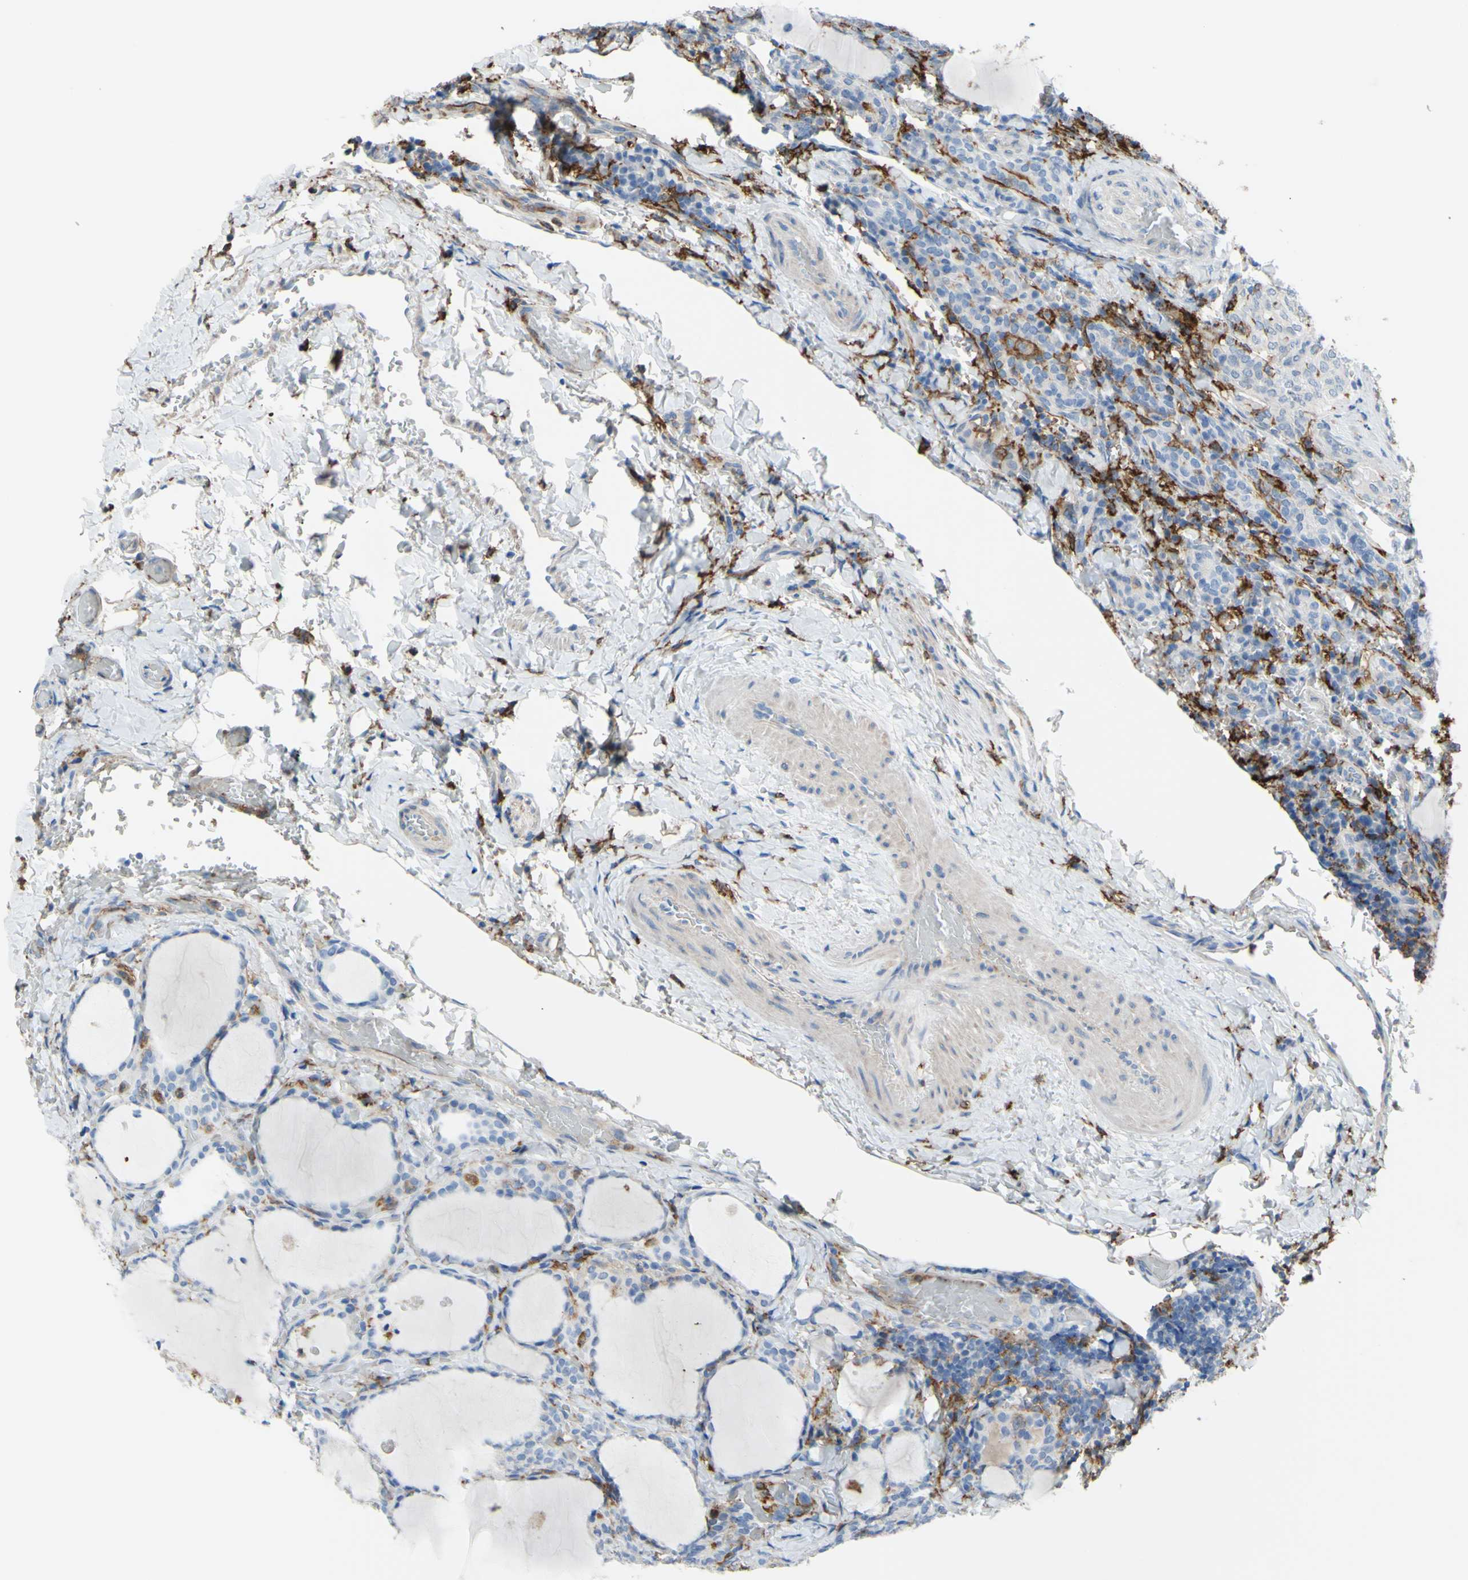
{"staining": {"intensity": "negative", "quantity": "none", "location": "none"}, "tissue": "thyroid cancer", "cell_type": "Tumor cells", "image_type": "cancer", "snomed": [{"axis": "morphology", "description": "Normal tissue, NOS"}, {"axis": "morphology", "description": "Papillary adenocarcinoma, NOS"}, {"axis": "topography", "description": "Thyroid gland"}], "caption": "Papillary adenocarcinoma (thyroid) was stained to show a protein in brown. There is no significant positivity in tumor cells. Nuclei are stained in blue.", "gene": "FCGR2A", "patient": {"sex": "female", "age": 30}}